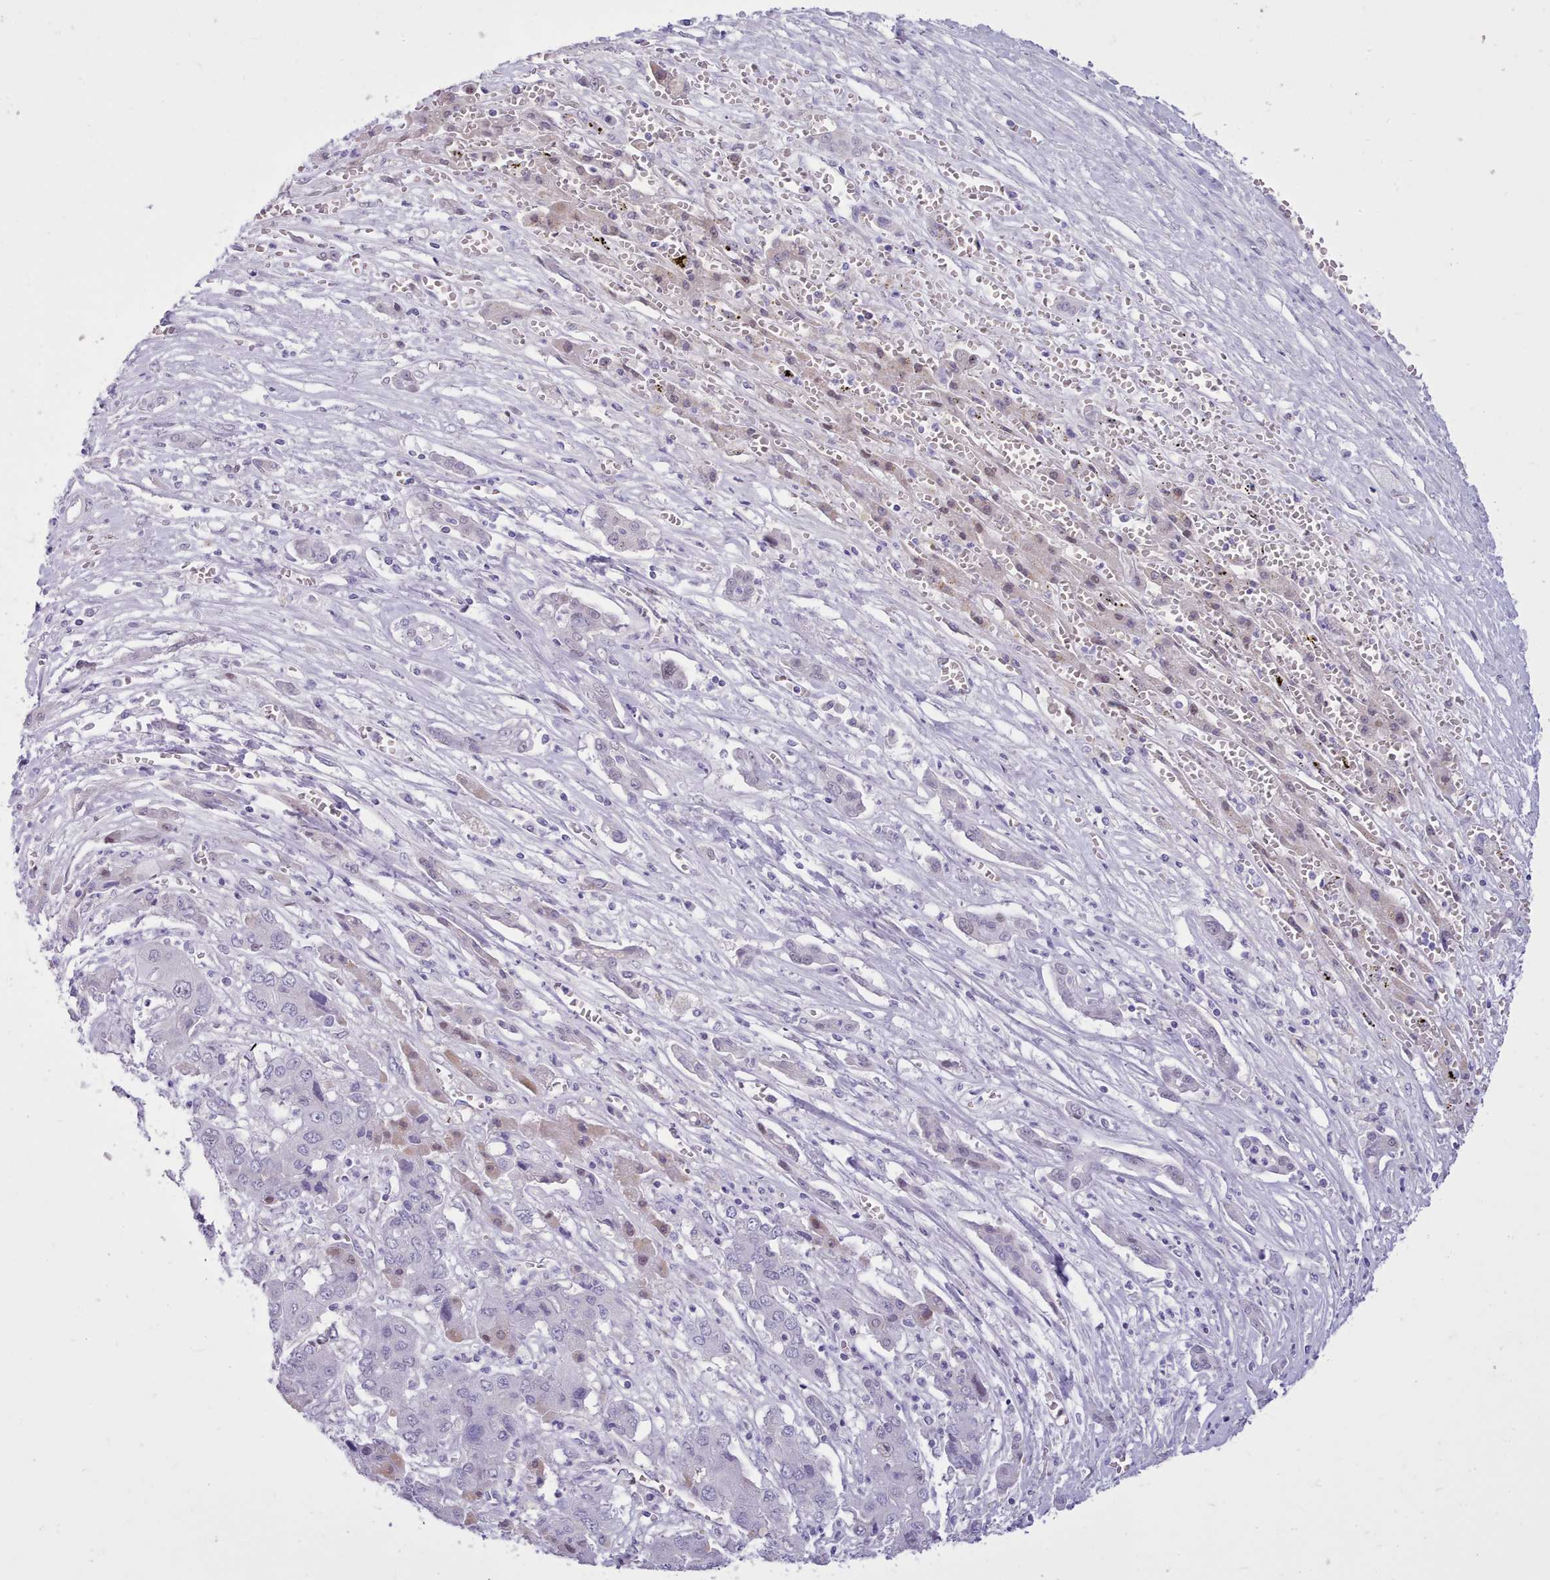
{"staining": {"intensity": "negative", "quantity": "none", "location": "none"}, "tissue": "liver cancer", "cell_type": "Tumor cells", "image_type": "cancer", "snomed": [{"axis": "morphology", "description": "Cholangiocarcinoma"}, {"axis": "topography", "description": "Liver"}], "caption": "Cholangiocarcinoma (liver) stained for a protein using immunohistochemistry (IHC) reveals no positivity tumor cells.", "gene": "TMEM253", "patient": {"sex": "male", "age": 67}}